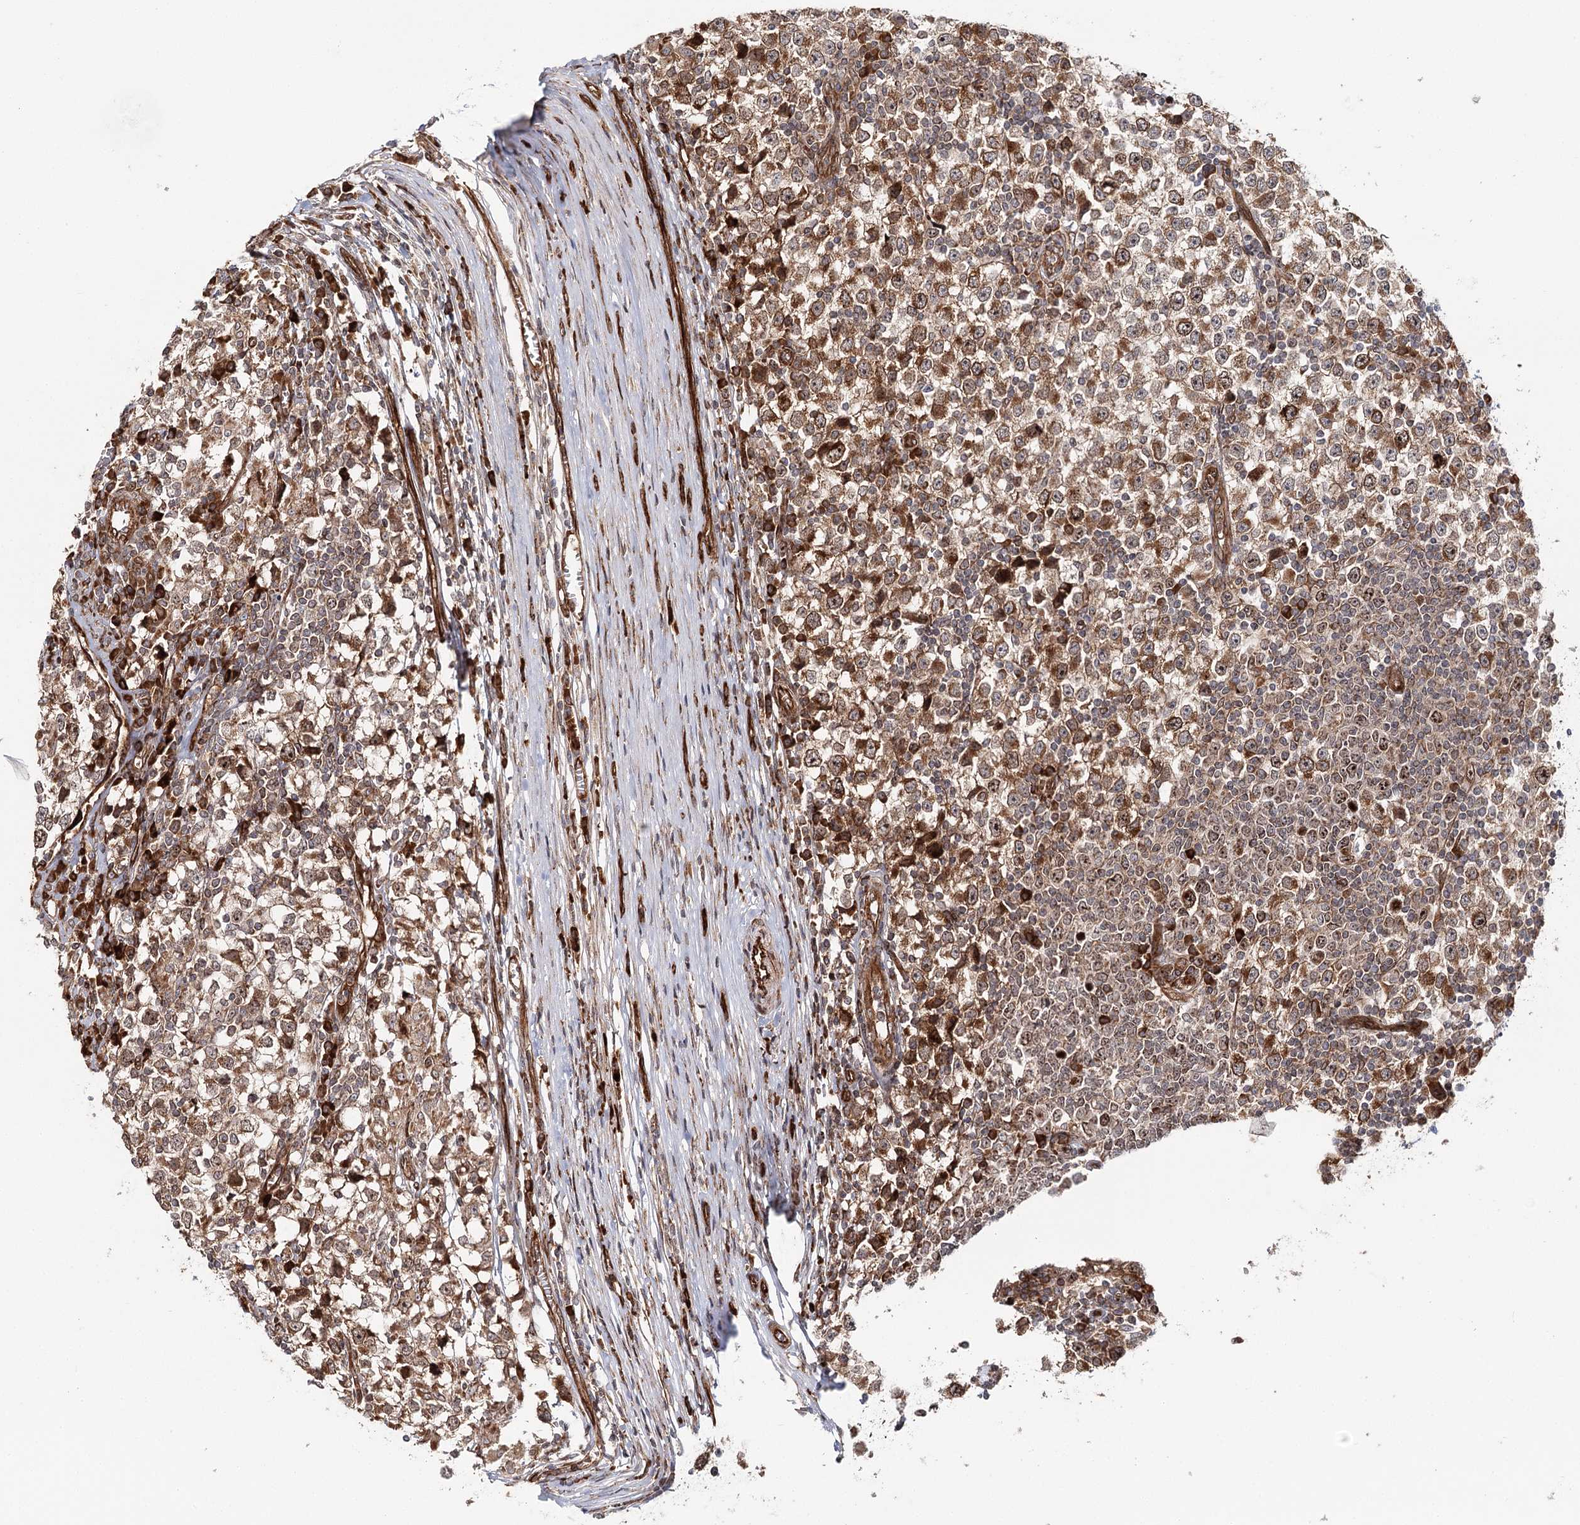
{"staining": {"intensity": "moderate", "quantity": ">75%", "location": "cytoplasmic/membranous,nuclear"}, "tissue": "testis cancer", "cell_type": "Tumor cells", "image_type": "cancer", "snomed": [{"axis": "morphology", "description": "Seminoma, NOS"}, {"axis": "topography", "description": "Testis"}], "caption": "Testis seminoma stained with a protein marker shows moderate staining in tumor cells.", "gene": "MKNK1", "patient": {"sex": "male", "age": 65}}